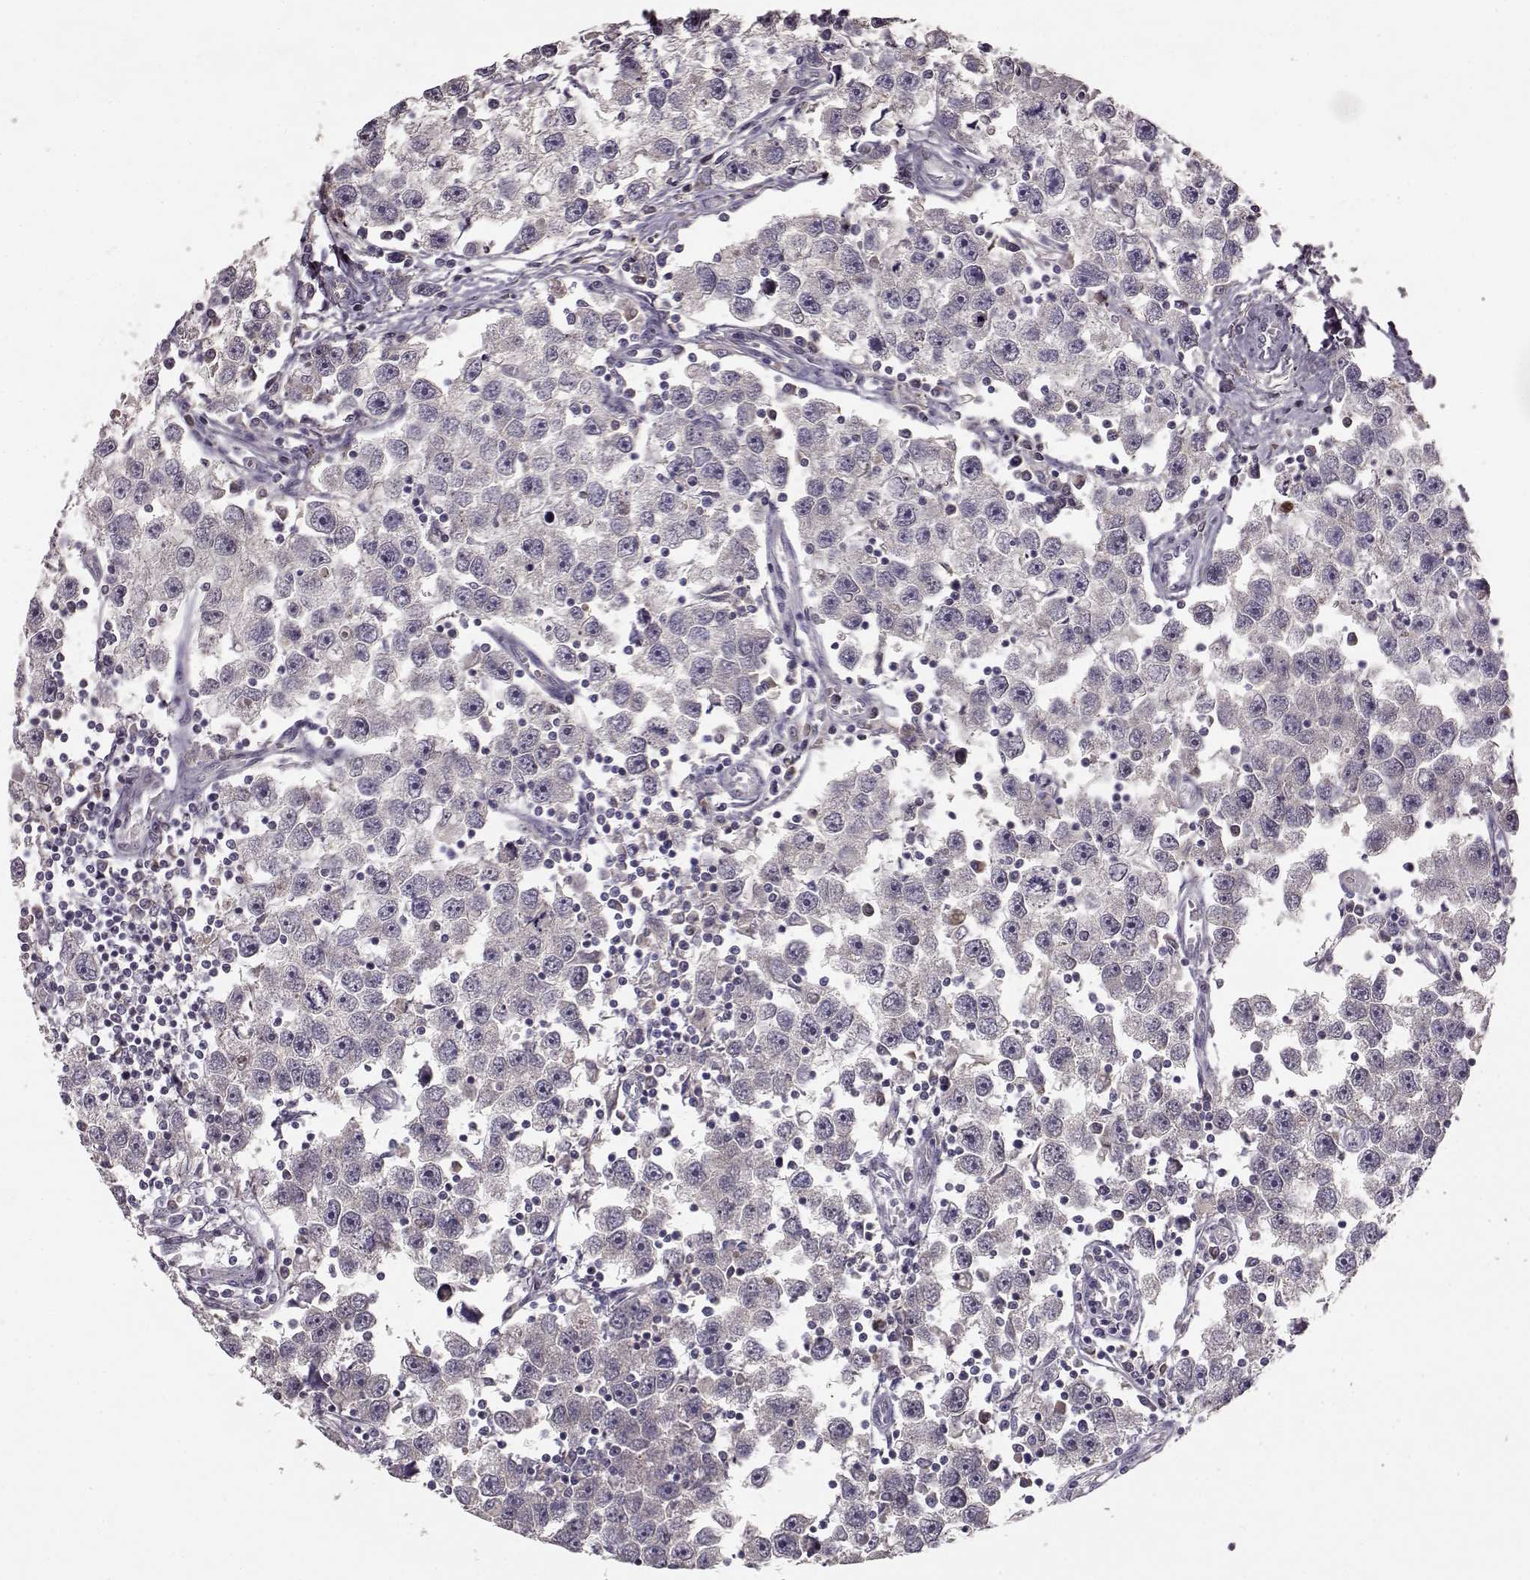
{"staining": {"intensity": "negative", "quantity": "none", "location": "none"}, "tissue": "testis cancer", "cell_type": "Tumor cells", "image_type": "cancer", "snomed": [{"axis": "morphology", "description": "Seminoma, NOS"}, {"axis": "topography", "description": "Testis"}], "caption": "Human seminoma (testis) stained for a protein using immunohistochemistry (IHC) reveals no staining in tumor cells.", "gene": "YJEFN3", "patient": {"sex": "male", "age": 30}}